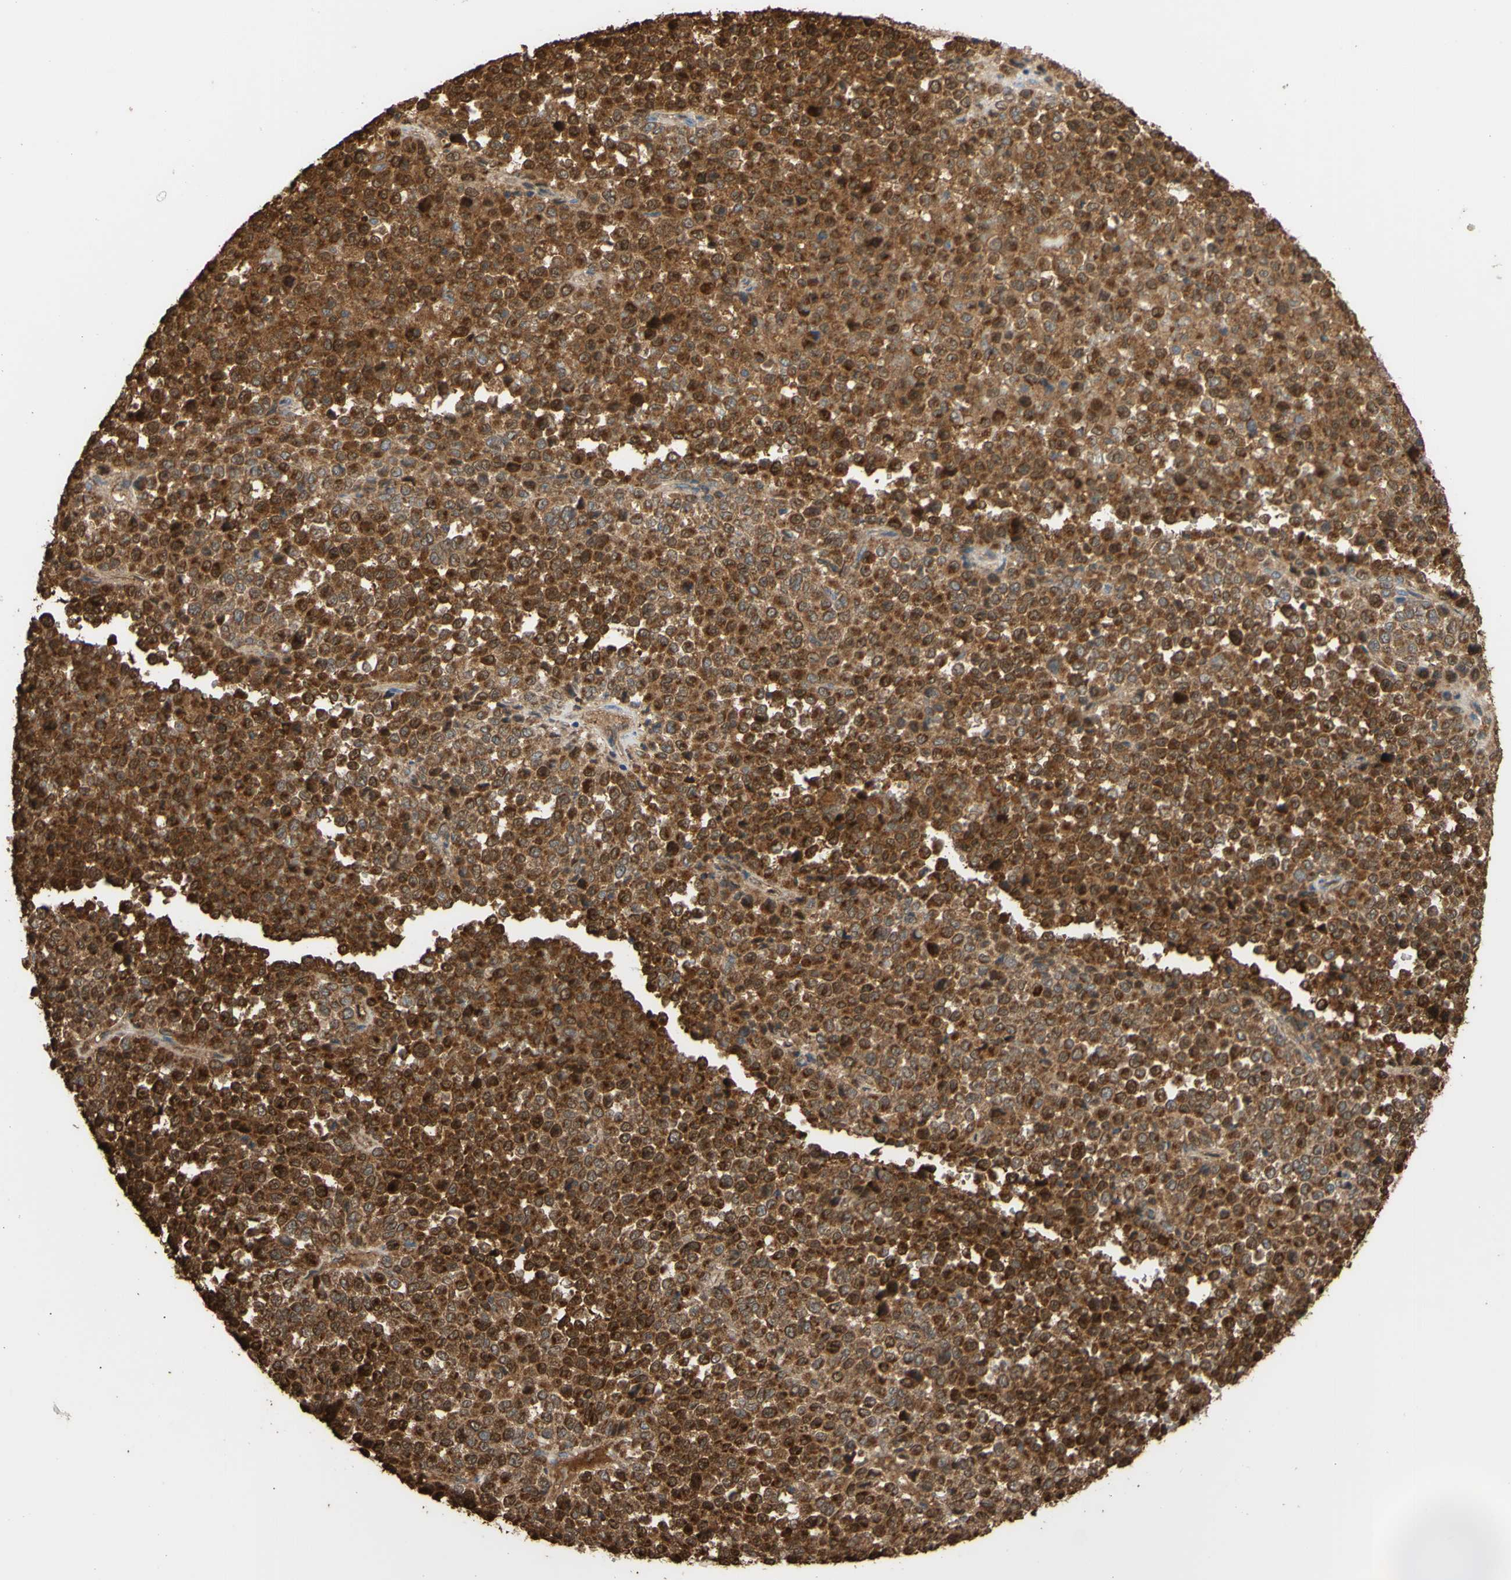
{"staining": {"intensity": "strong", "quantity": ">75%", "location": "cytoplasmic/membranous"}, "tissue": "melanoma", "cell_type": "Tumor cells", "image_type": "cancer", "snomed": [{"axis": "morphology", "description": "Malignant melanoma, Metastatic site"}, {"axis": "topography", "description": "Pancreas"}], "caption": "This is an image of immunohistochemistry (IHC) staining of melanoma, which shows strong expression in the cytoplasmic/membranous of tumor cells.", "gene": "ALDH9A1", "patient": {"sex": "female", "age": 30}}